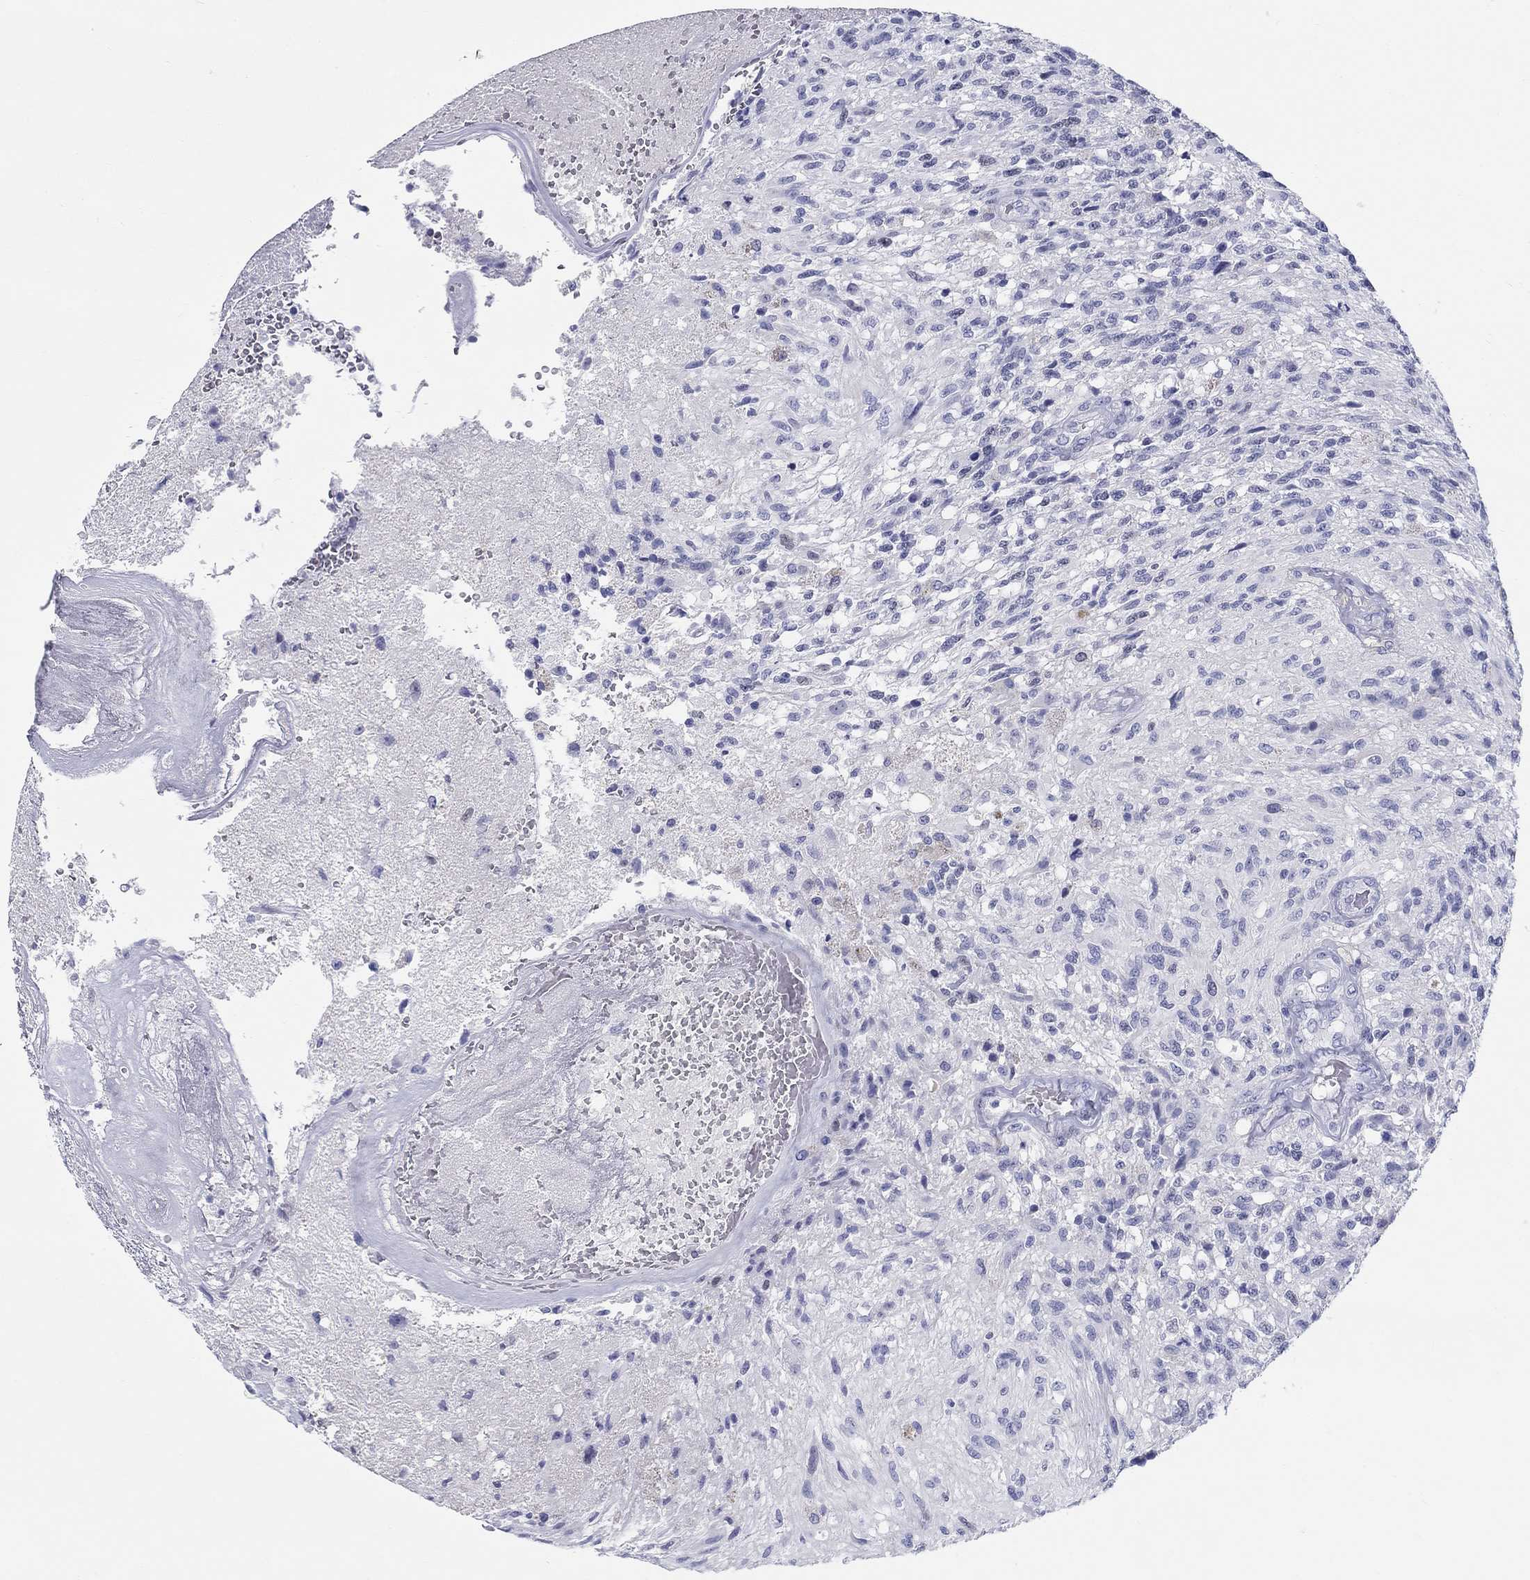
{"staining": {"intensity": "negative", "quantity": "none", "location": "none"}, "tissue": "glioma", "cell_type": "Tumor cells", "image_type": "cancer", "snomed": [{"axis": "morphology", "description": "Glioma, malignant, High grade"}, {"axis": "topography", "description": "Brain"}], "caption": "High magnification brightfield microscopy of malignant glioma (high-grade) stained with DAB (3,3'-diaminobenzidine) (brown) and counterstained with hematoxylin (blue): tumor cells show no significant expression.", "gene": "LAMP5", "patient": {"sex": "male", "age": 56}}